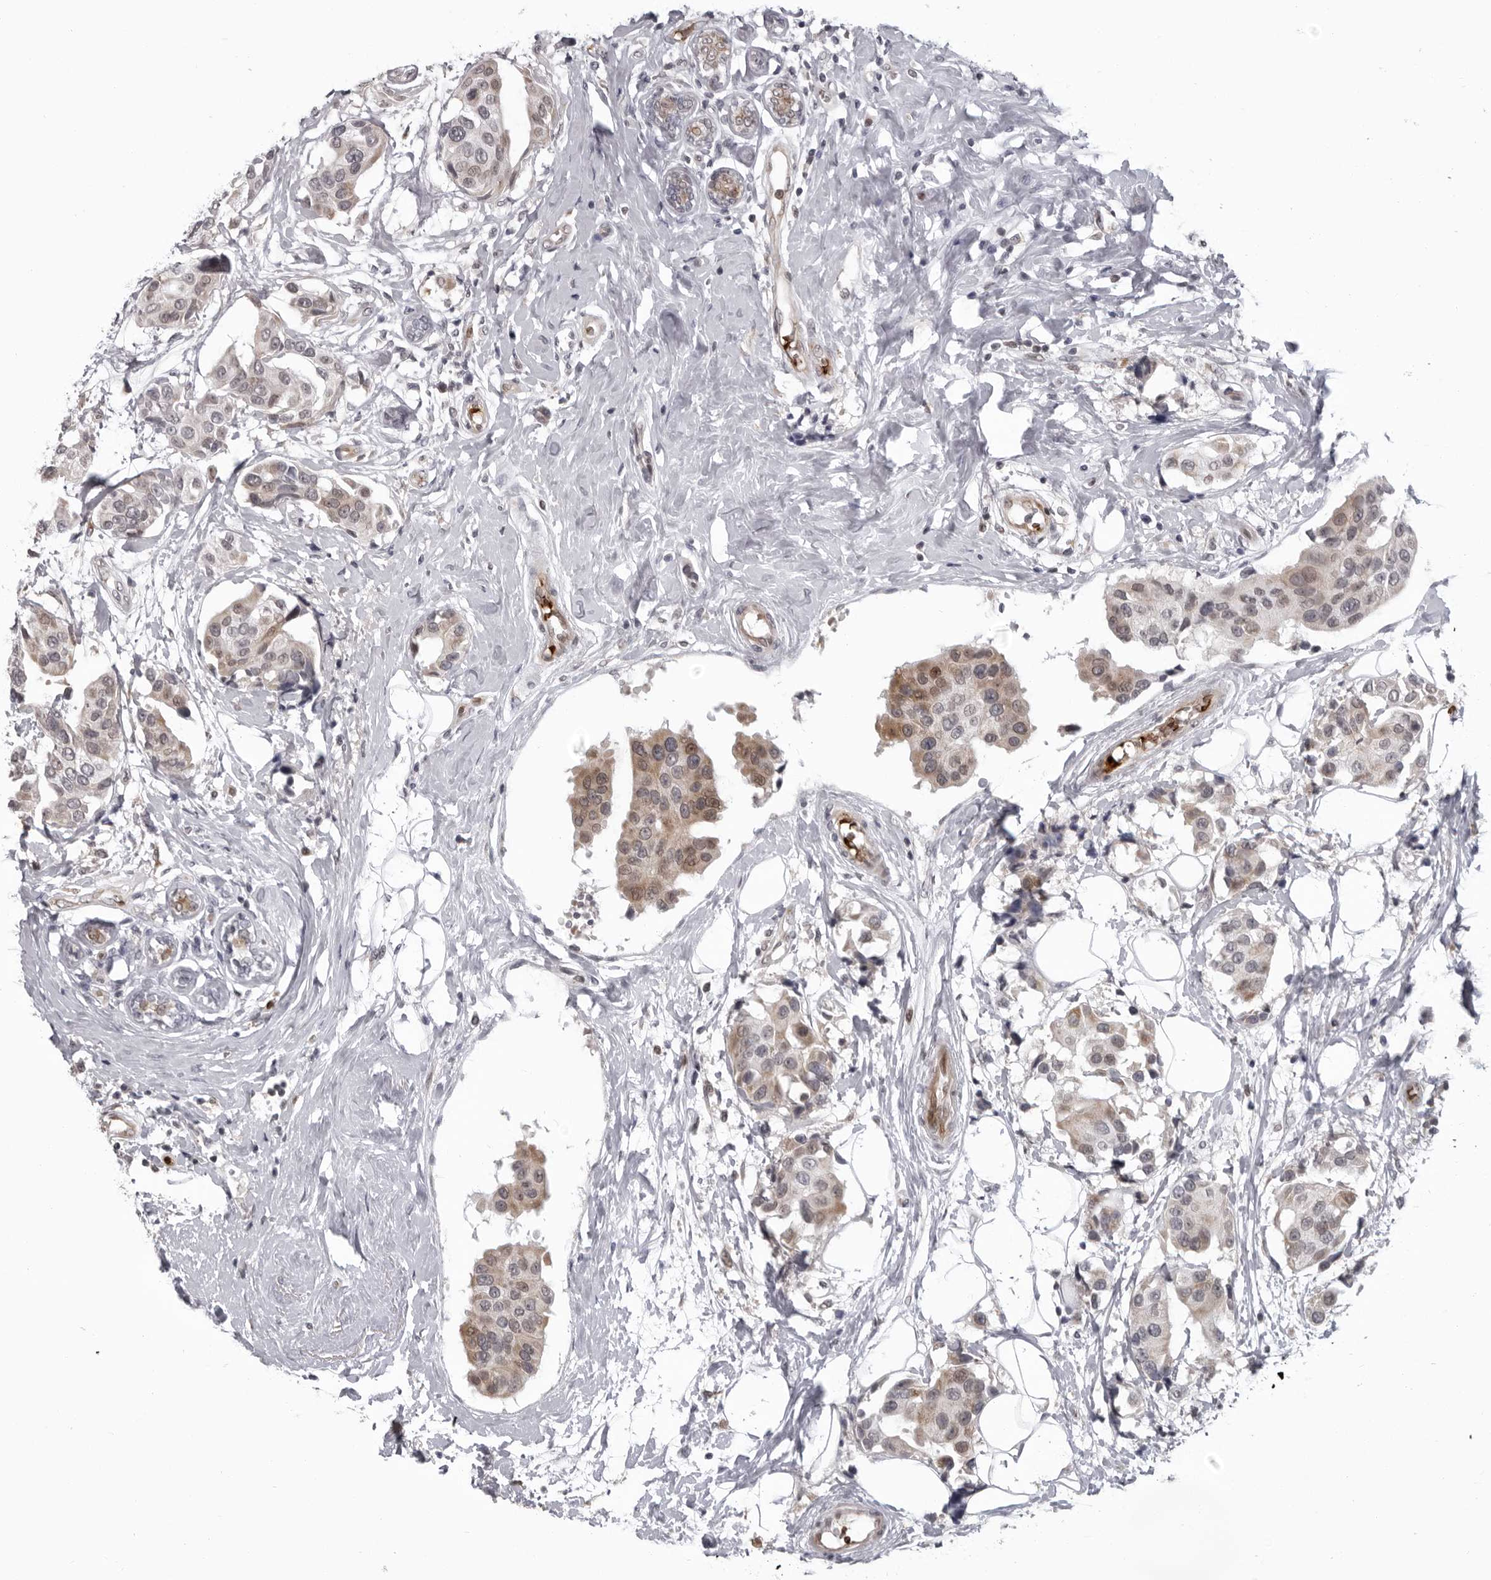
{"staining": {"intensity": "moderate", "quantity": "25%-75%", "location": "cytoplasmic/membranous"}, "tissue": "breast cancer", "cell_type": "Tumor cells", "image_type": "cancer", "snomed": [{"axis": "morphology", "description": "Normal tissue, NOS"}, {"axis": "morphology", "description": "Duct carcinoma"}, {"axis": "topography", "description": "Breast"}], "caption": "A medium amount of moderate cytoplasmic/membranous positivity is identified in about 25%-75% of tumor cells in breast intraductal carcinoma tissue.", "gene": "THOP1", "patient": {"sex": "female", "age": 39}}